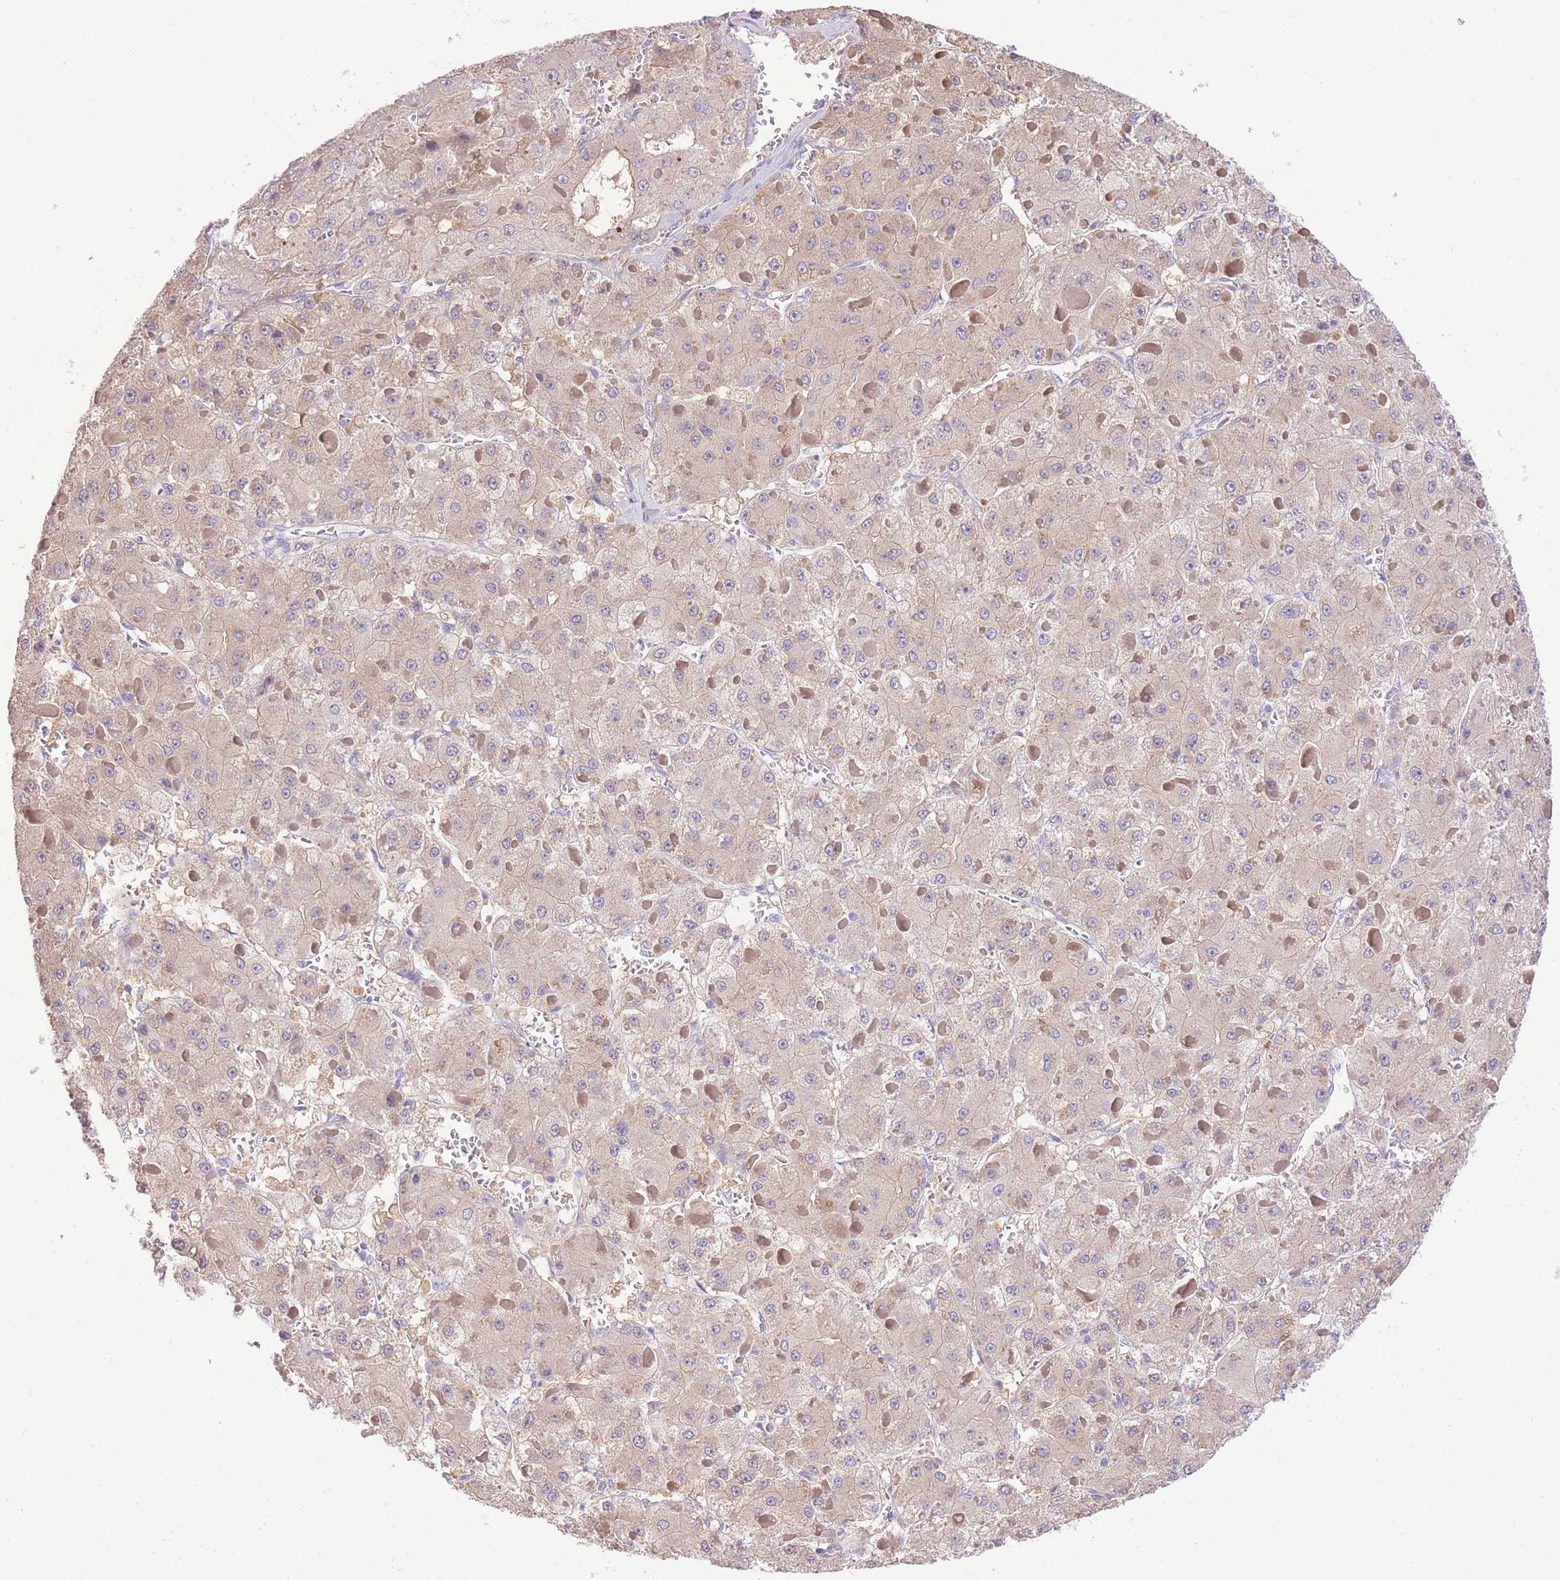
{"staining": {"intensity": "weak", "quantity": "25%-75%", "location": "cytoplasmic/membranous"}, "tissue": "liver cancer", "cell_type": "Tumor cells", "image_type": "cancer", "snomed": [{"axis": "morphology", "description": "Carcinoma, Hepatocellular, NOS"}, {"axis": "topography", "description": "Liver"}], "caption": "Hepatocellular carcinoma (liver) tissue displays weak cytoplasmic/membranous positivity in approximately 25%-75% of tumor cells", "gene": "LIPH", "patient": {"sex": "female", "age": 73}}